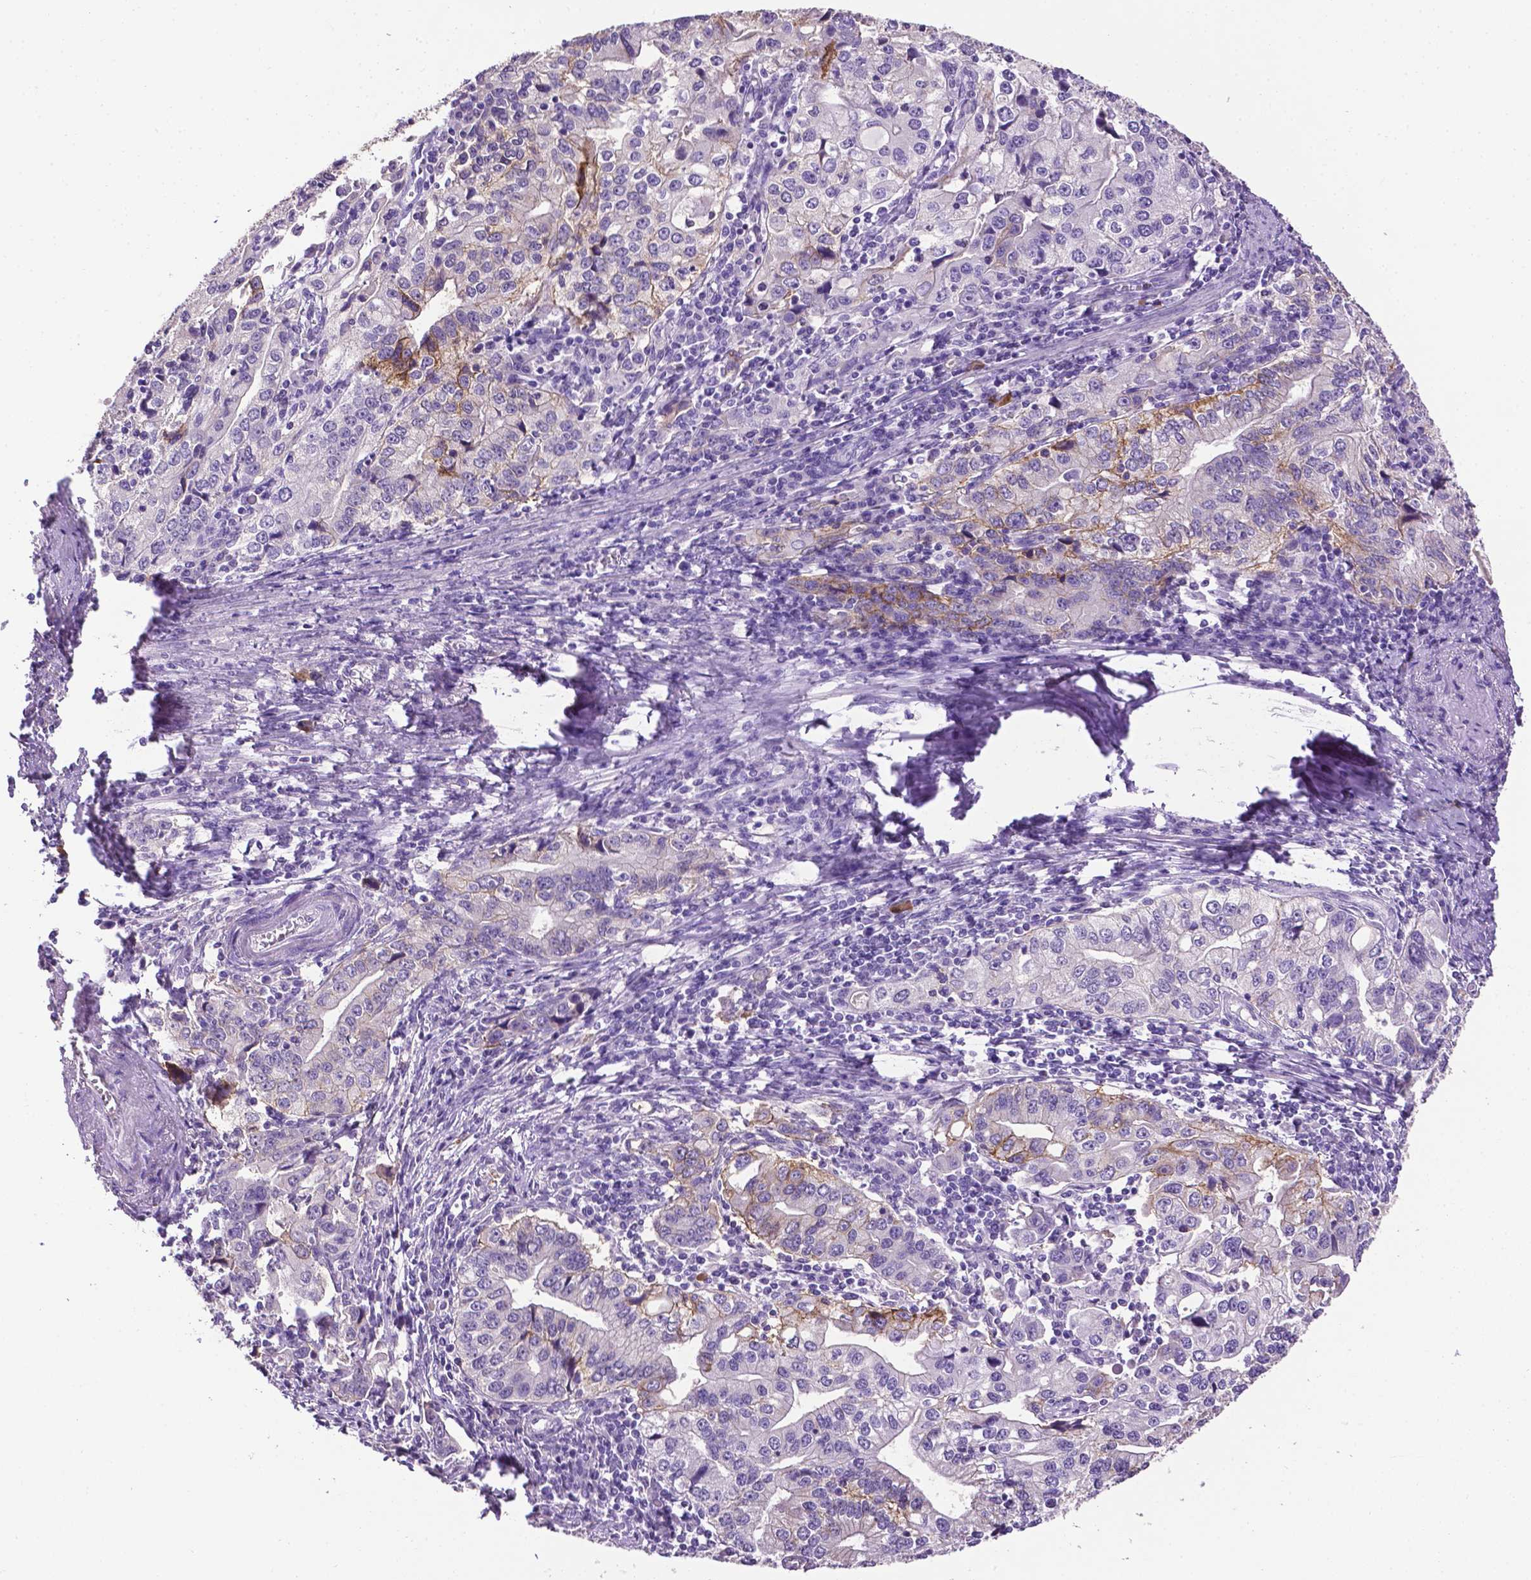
{"staining": {"intensity": "moderate", "quantity": "<25%", "location": "cytoplasmic/membranous"}, "tissue": "stomach cancer", "cell_type": "Tumor cells", "image_type": "cancer", "snomed": [{"axis": "morphology", "description": "Adenocarcinoma, NOS"}, {"axis": "topography", "description": "Stomach, lower"}], "caption": "Moderate cytoplasmic/membranous positivity for a protein is appreciated in about <25% of tumor cells of stomach adenocarcinoma using IHC.", "gene": "TACSTD2", "patient": {"sex": "female", "age": 72}}